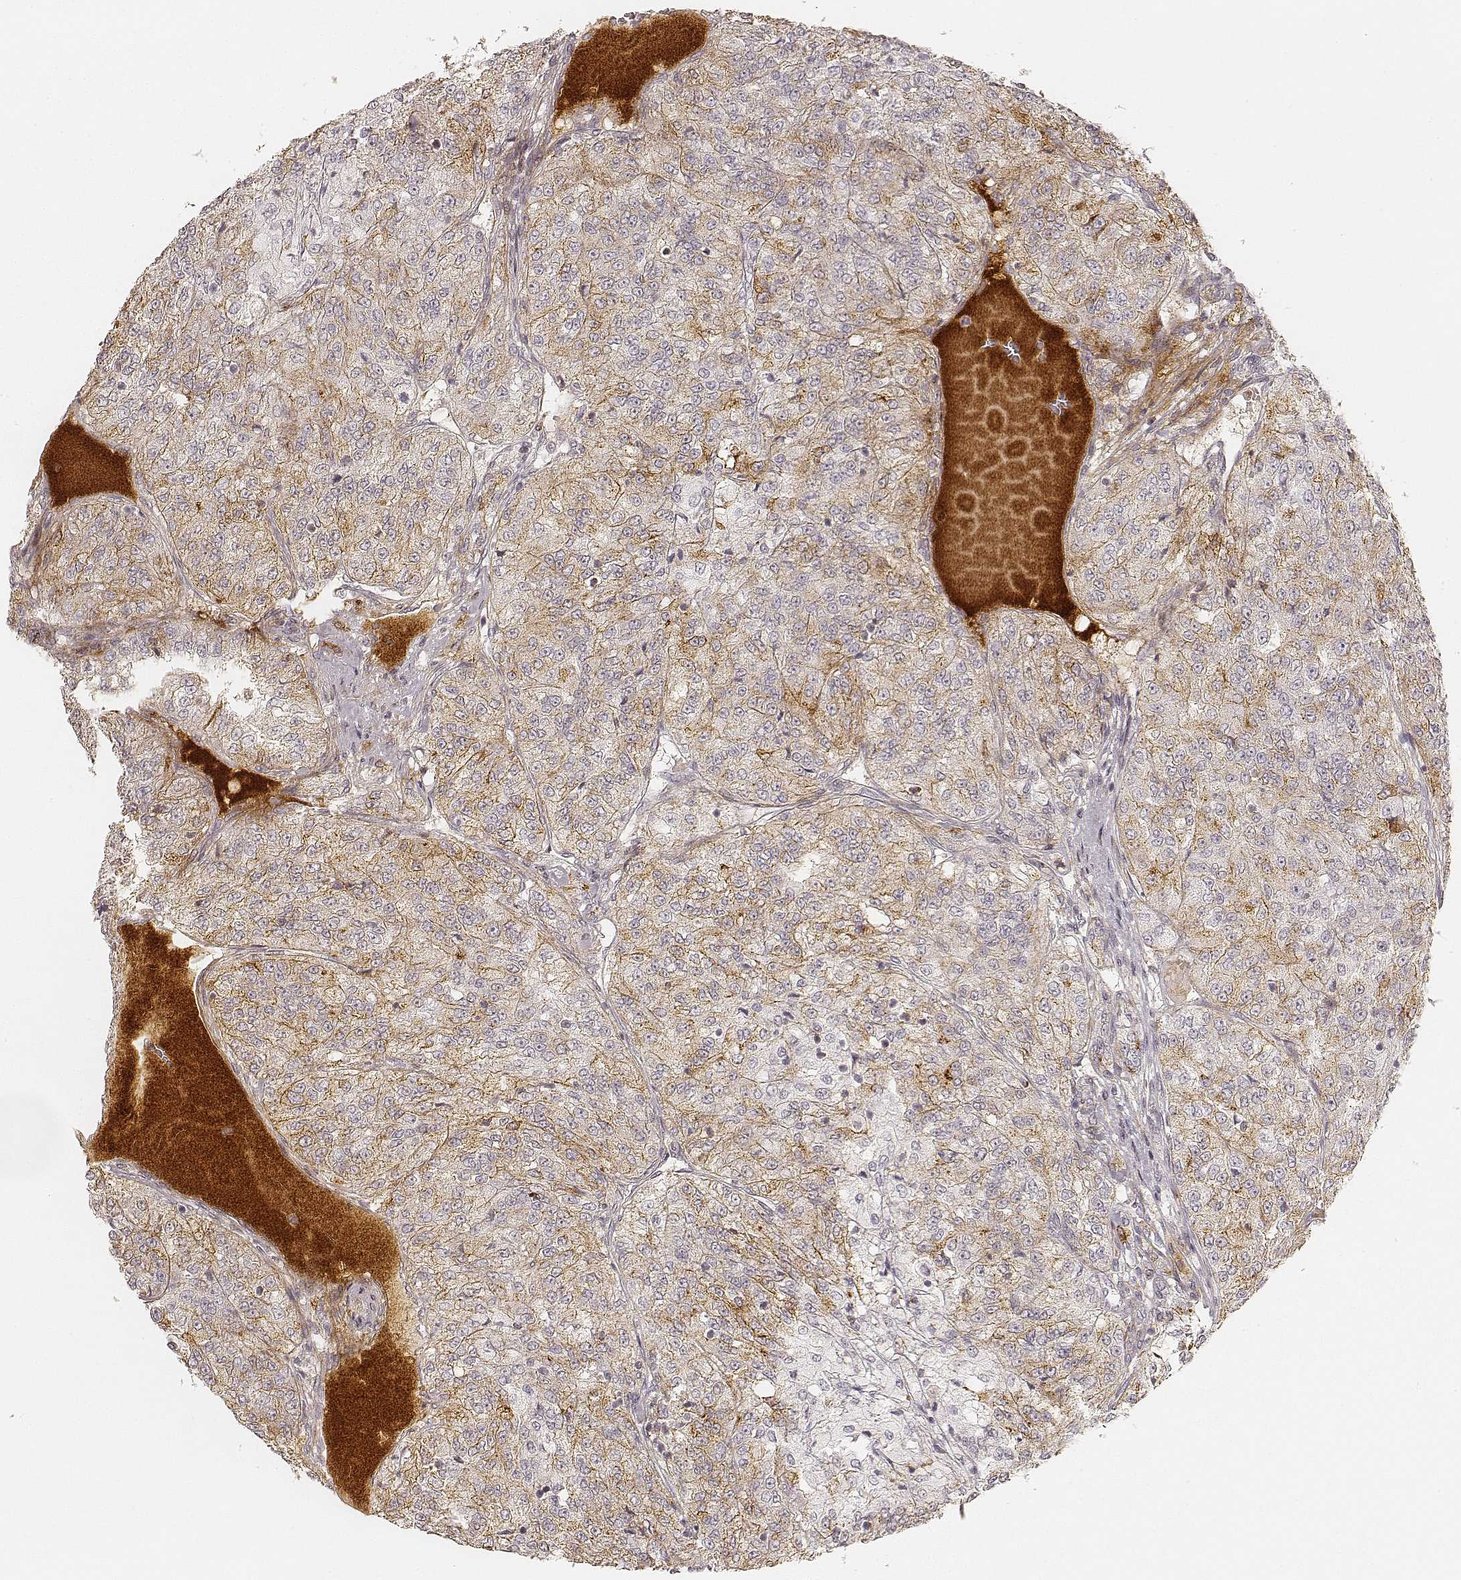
{"staining": {"intensity": "moderate", "quantity": "25%-75%", "location": "cytoplasmic/membranous"}, "tissue": "renal cancer", "cell_type": "Tumor cells", "image_type": "cancer", "snomed": [{"axis": "morphology", "description": "Adenocarcinoma, NOS"}, {"axis": "topography", "description": "Kidney"}], "caption": "Immunohistochemistry (IHC) photomicrograph of neoplastic tissue: human renal cancer stained using immunohistochemistry reveals medium levels of moderate protein expression localized specifically in the cytoplasmic/membranous of tumor cells, appearing as a cytoplasmic/membranous brown color.", "gene": "GORASP2", "patient": {"sex": "female", "age": 63}}